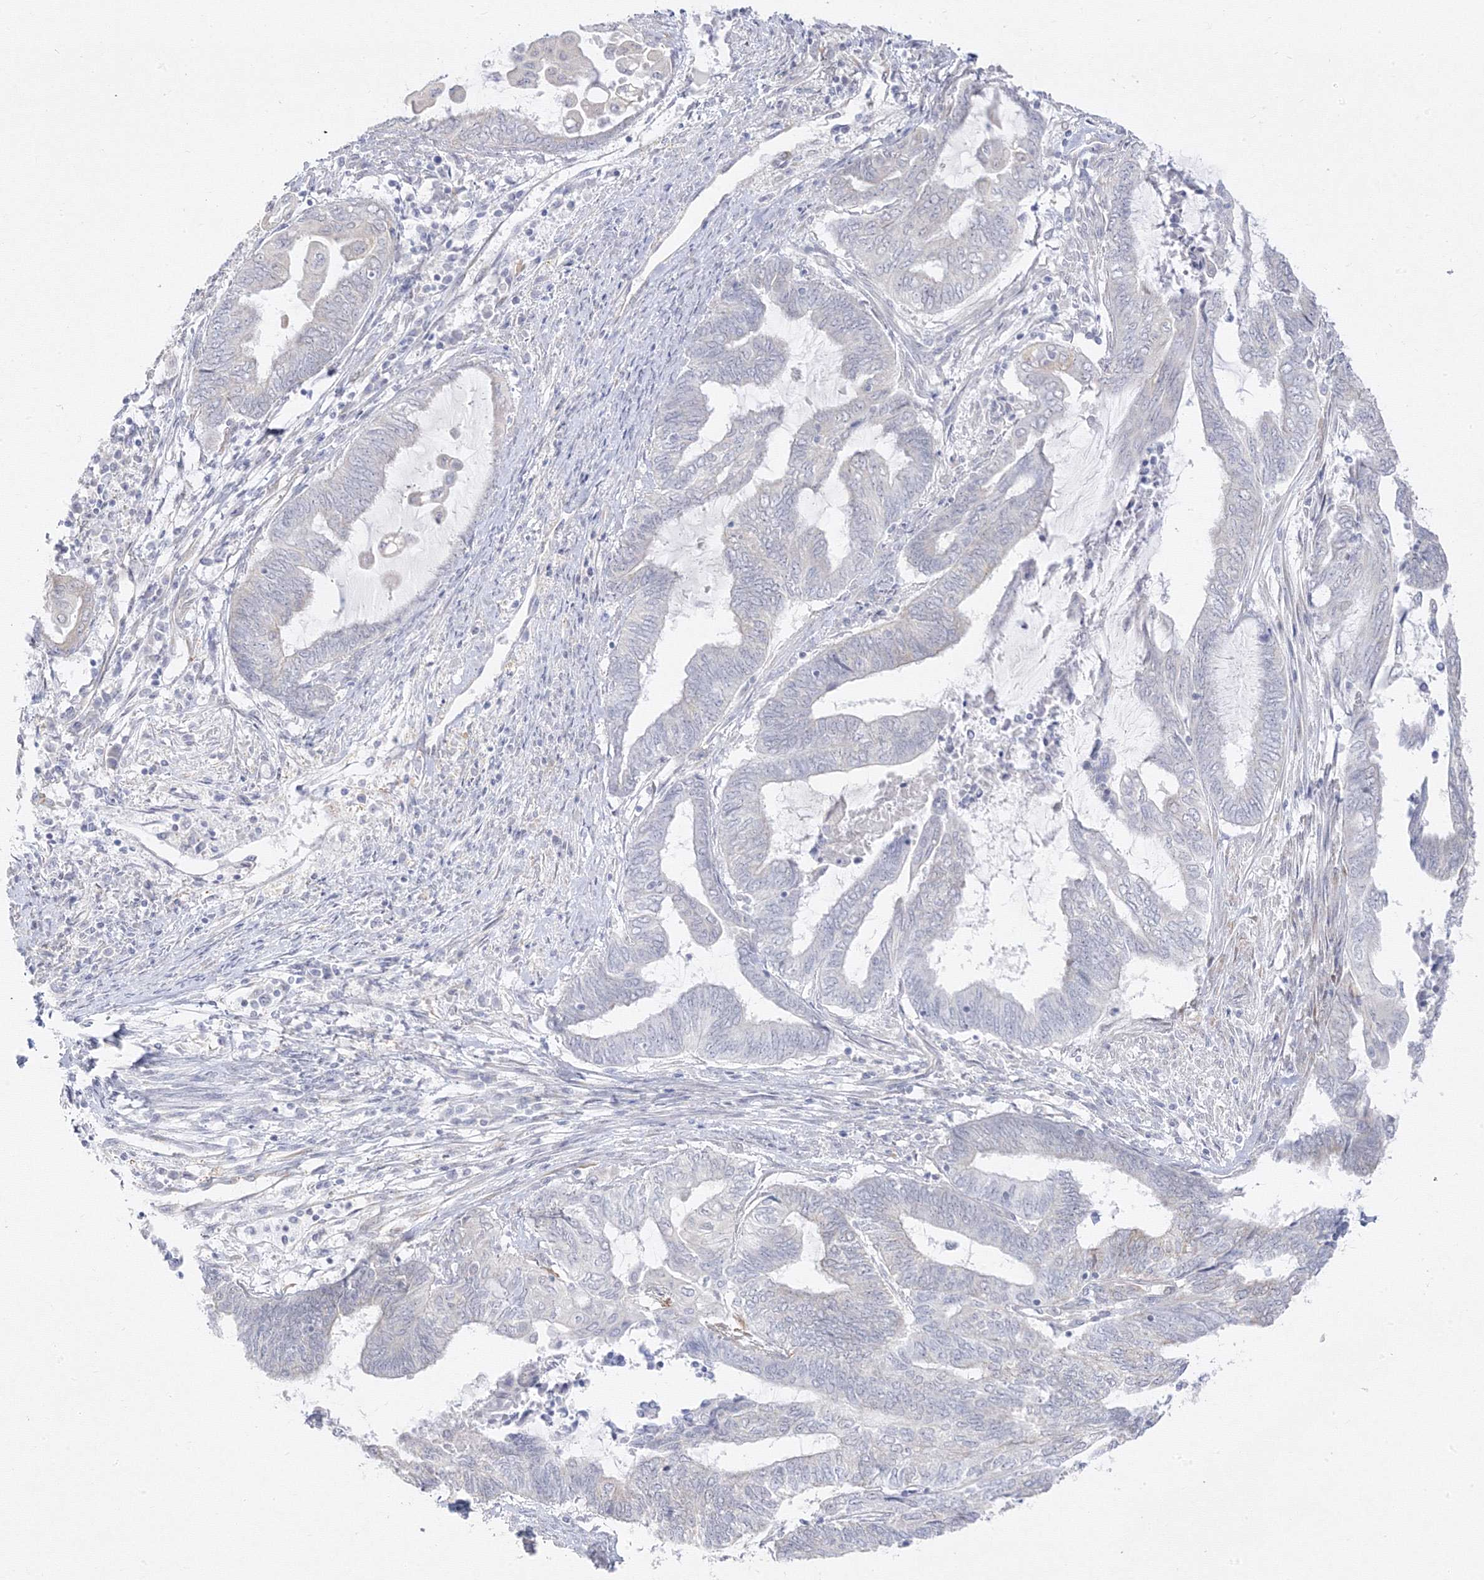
{"staining": {"intensity": "negative", "quantity": "none", "location": "none"}, "tissue": "endometrial cancer", "cell_type": "Tumor cells", "image_type": "cancer", "snomed": [{"axis": "morphology", "description": "Adenocarcinoma, NOS"}, {"axis": "topography", "description": "Uterus"}, {"axis": "topography", "description": "Endometrium"}], "caption": "Immunohistochemistry of endometrial cancer reveals no expression in tumor cells. (DAB IHC with hematoxylin counter stain).", "gene": "C2CD2", "patient": {"sex": "female", "age": 70}}